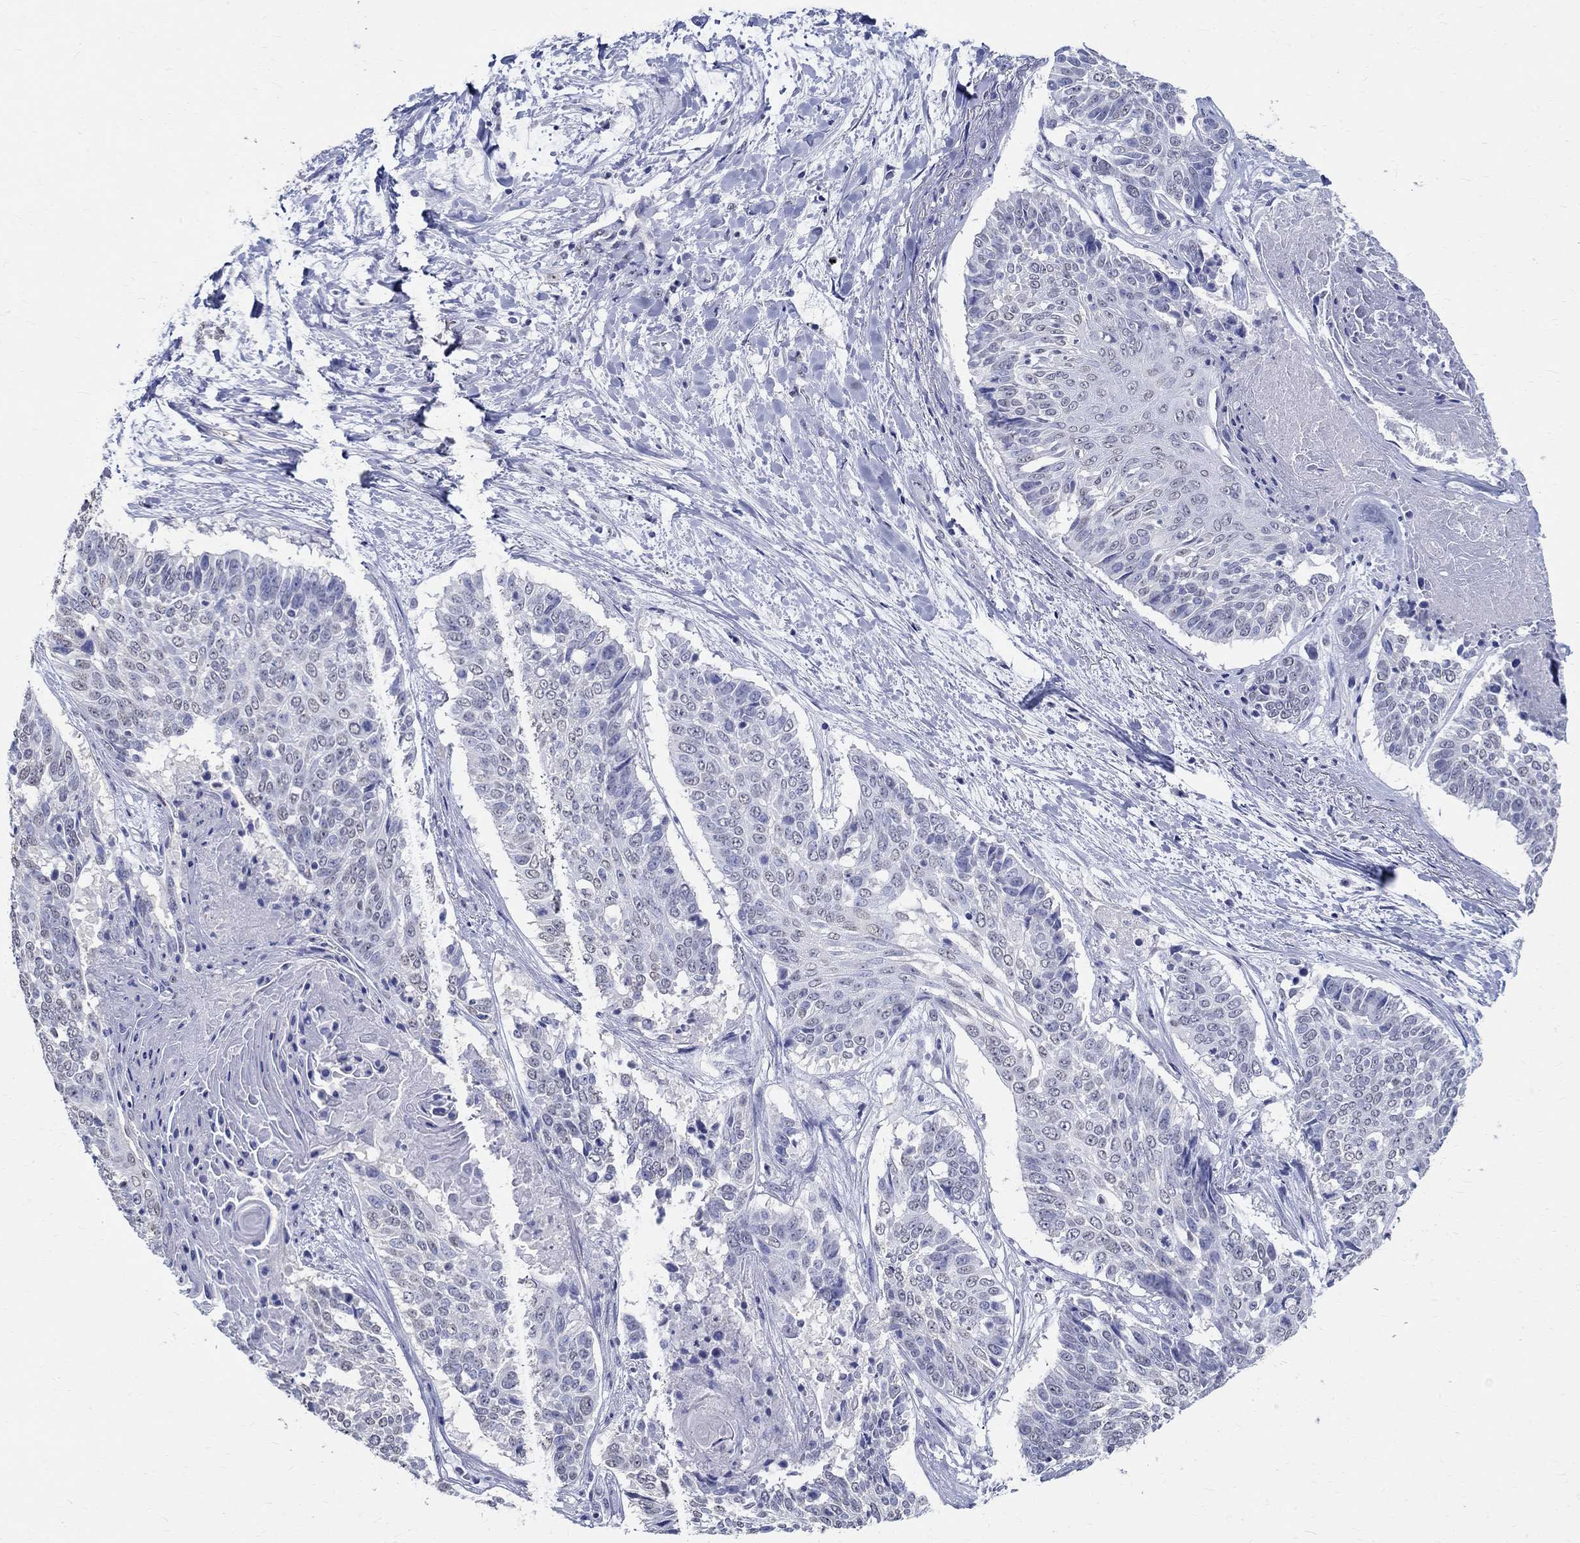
{"staining": {"intensity": "negative", "quantity": "none", "location": "none"}, "tissue": "lung cancer", "cell_type": "Tumor cells", "image_type": "cancer", "snomed": [{"axis": "morphology", "description": "Squamous cell carcinoma, NOS"}, {"axis": "topography", "description": "Lung"}], "caption": "A high-resolution micrograph shows immunohistochemistry staining of lung cancer, which exhibits no significant expression in tumor cells.", "gene": "TSPAN16", "patient": {"sex": "male", "age": 64}}